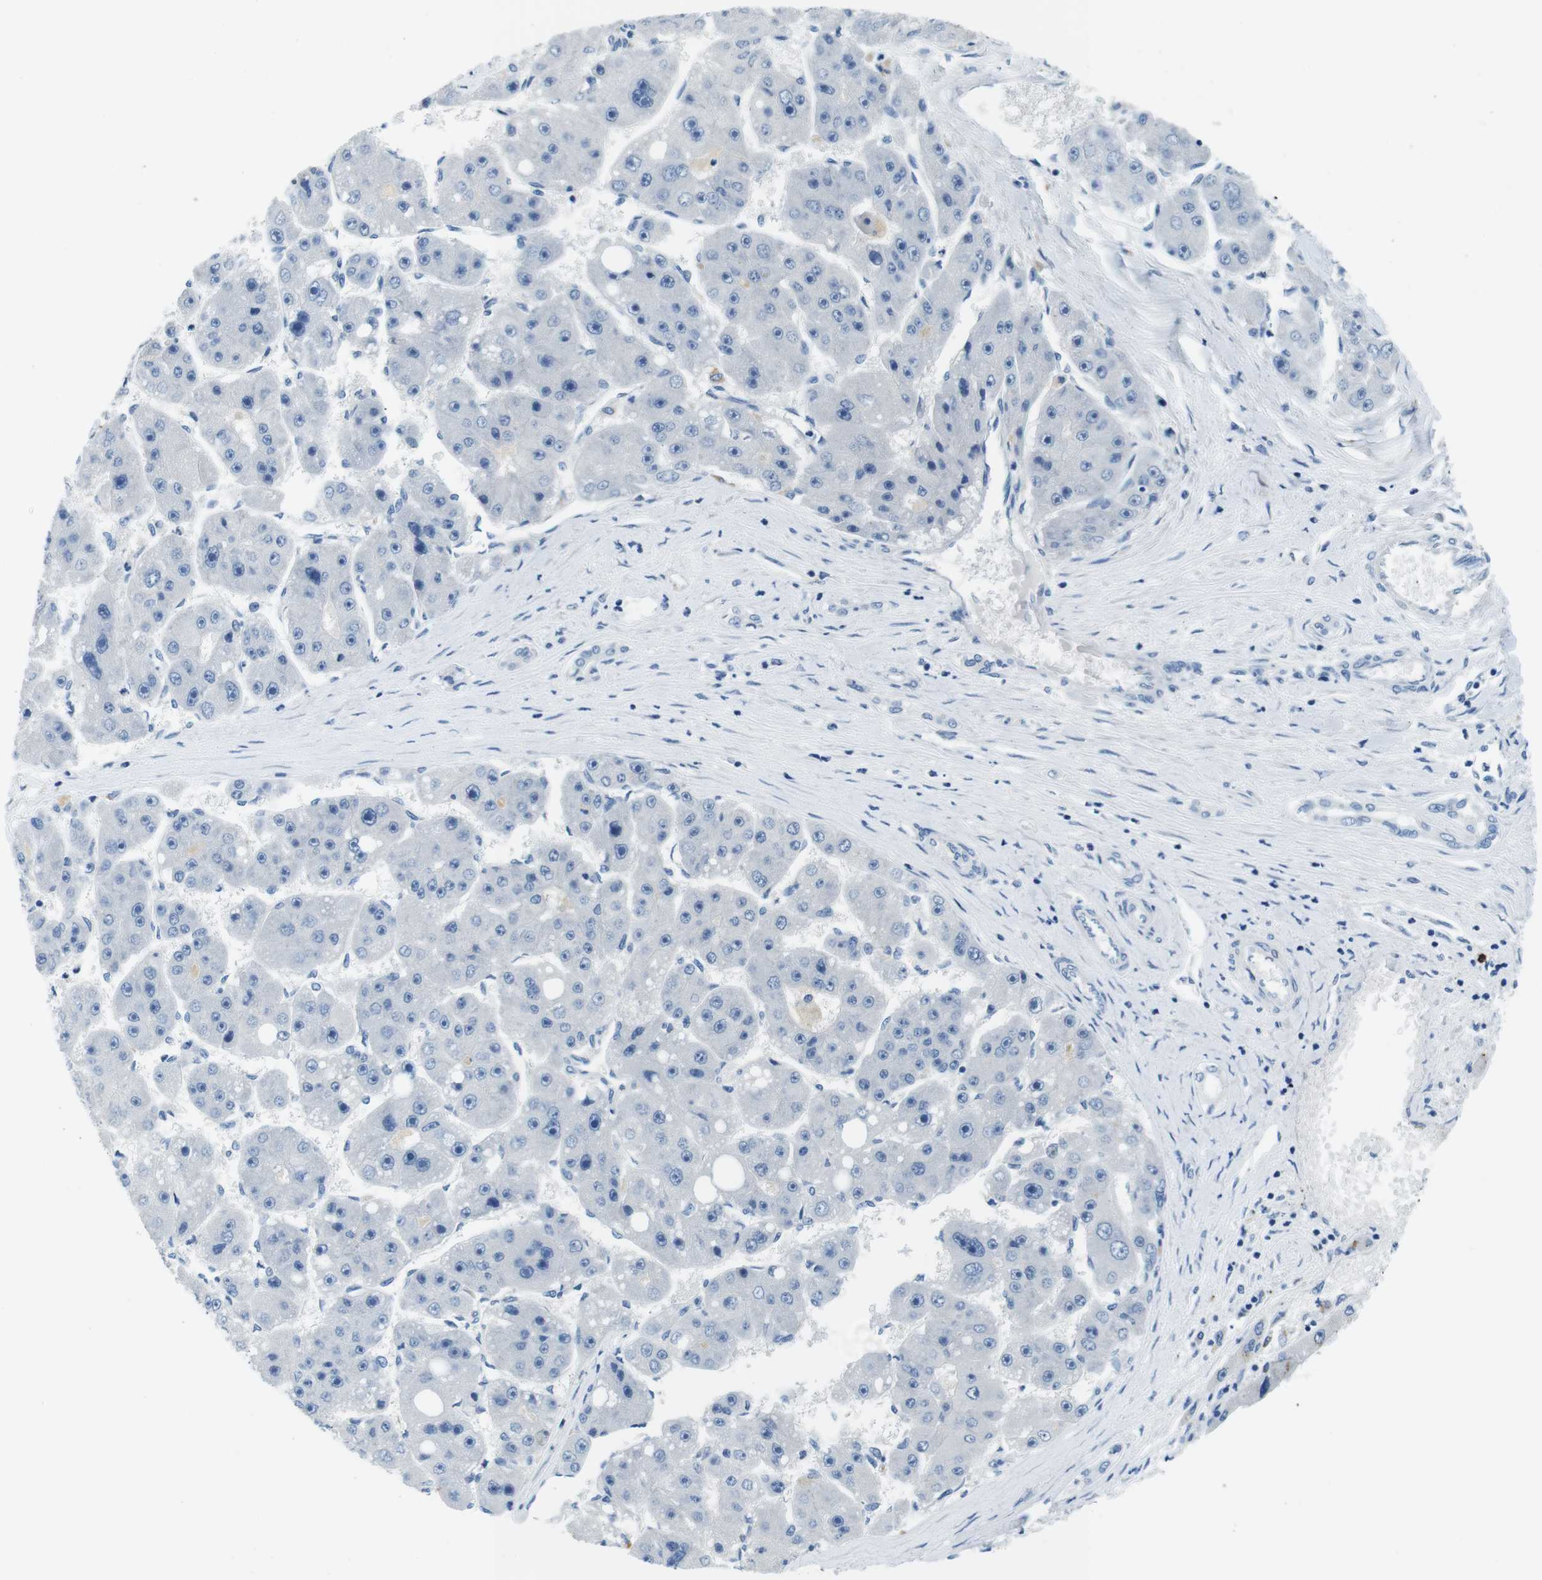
{"staining": {"intensity": "negative", "quantity": "none", "location": "none"}, "tissue": "liver cancer", "cell_type": "Tumor cells", "image_type": "cancer", "snomed": [{"axis": "morphology", "description": "Carcinoma, Hepatocellular, NOS"}, {"axis": "topography", "description": "Liver"}], "caption": "Photomicrograph shows no significant protein staining in tumor cells of hepatocellular carcinoma (liver).", "gene": "IGHD", "patient": {"sex": "female", "age": 61}}